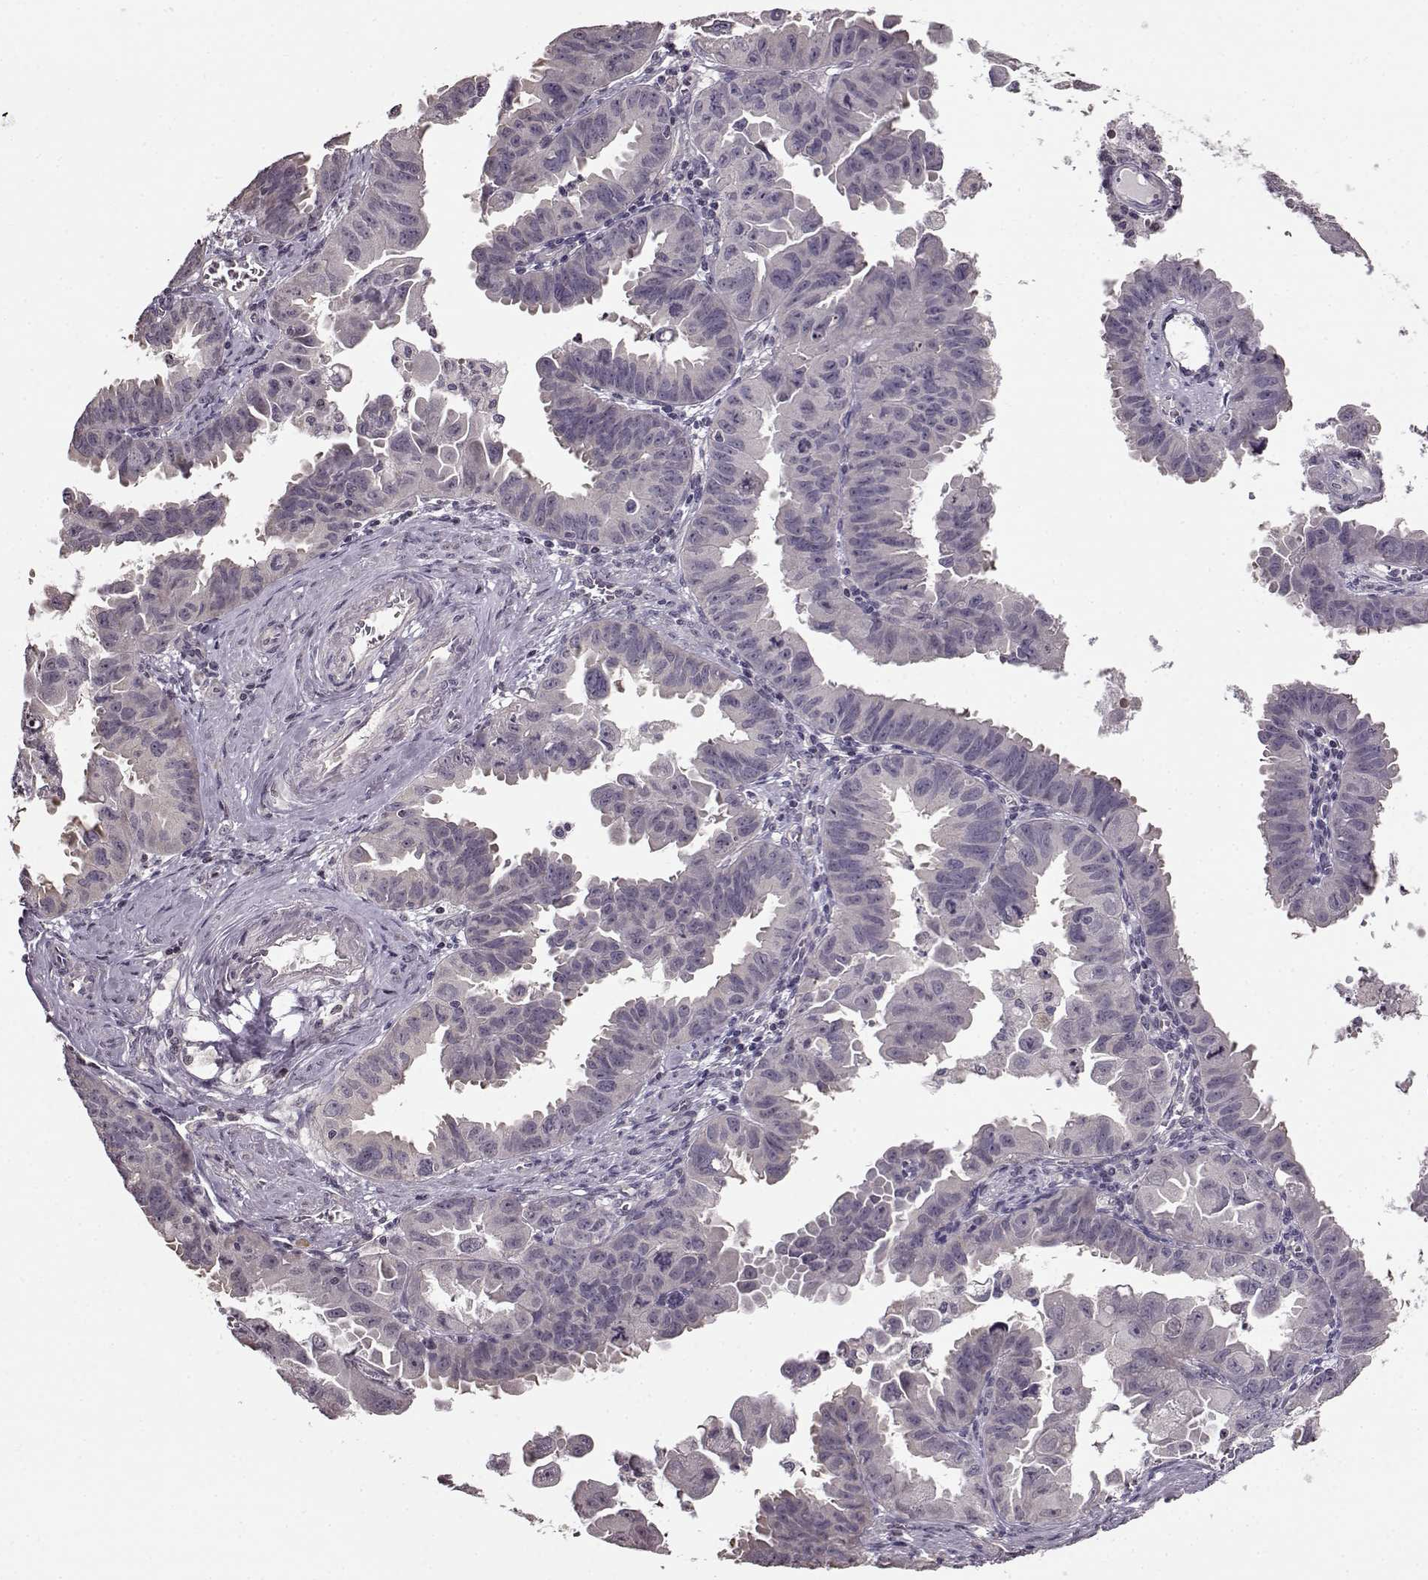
{"staining": {"intensity": "negative", "quantity": "none", "location": "none"}, "tissue": "ovarian cancer", "cell_type": "Tumor cells", "image_type": "cancer", "snomed": [{"axis": "morphology", "description": "Carcinoma, endometroid"}, {"axis": "topography", "description": "Ovary"}], "caption": "Human endometroid carcinoma (ovarian) stained for a protein using immunohistochemistry demonstrates no expression in tumor cells.", "gene": "FSHB", "patient": {"sex": "female", "age": 85}}